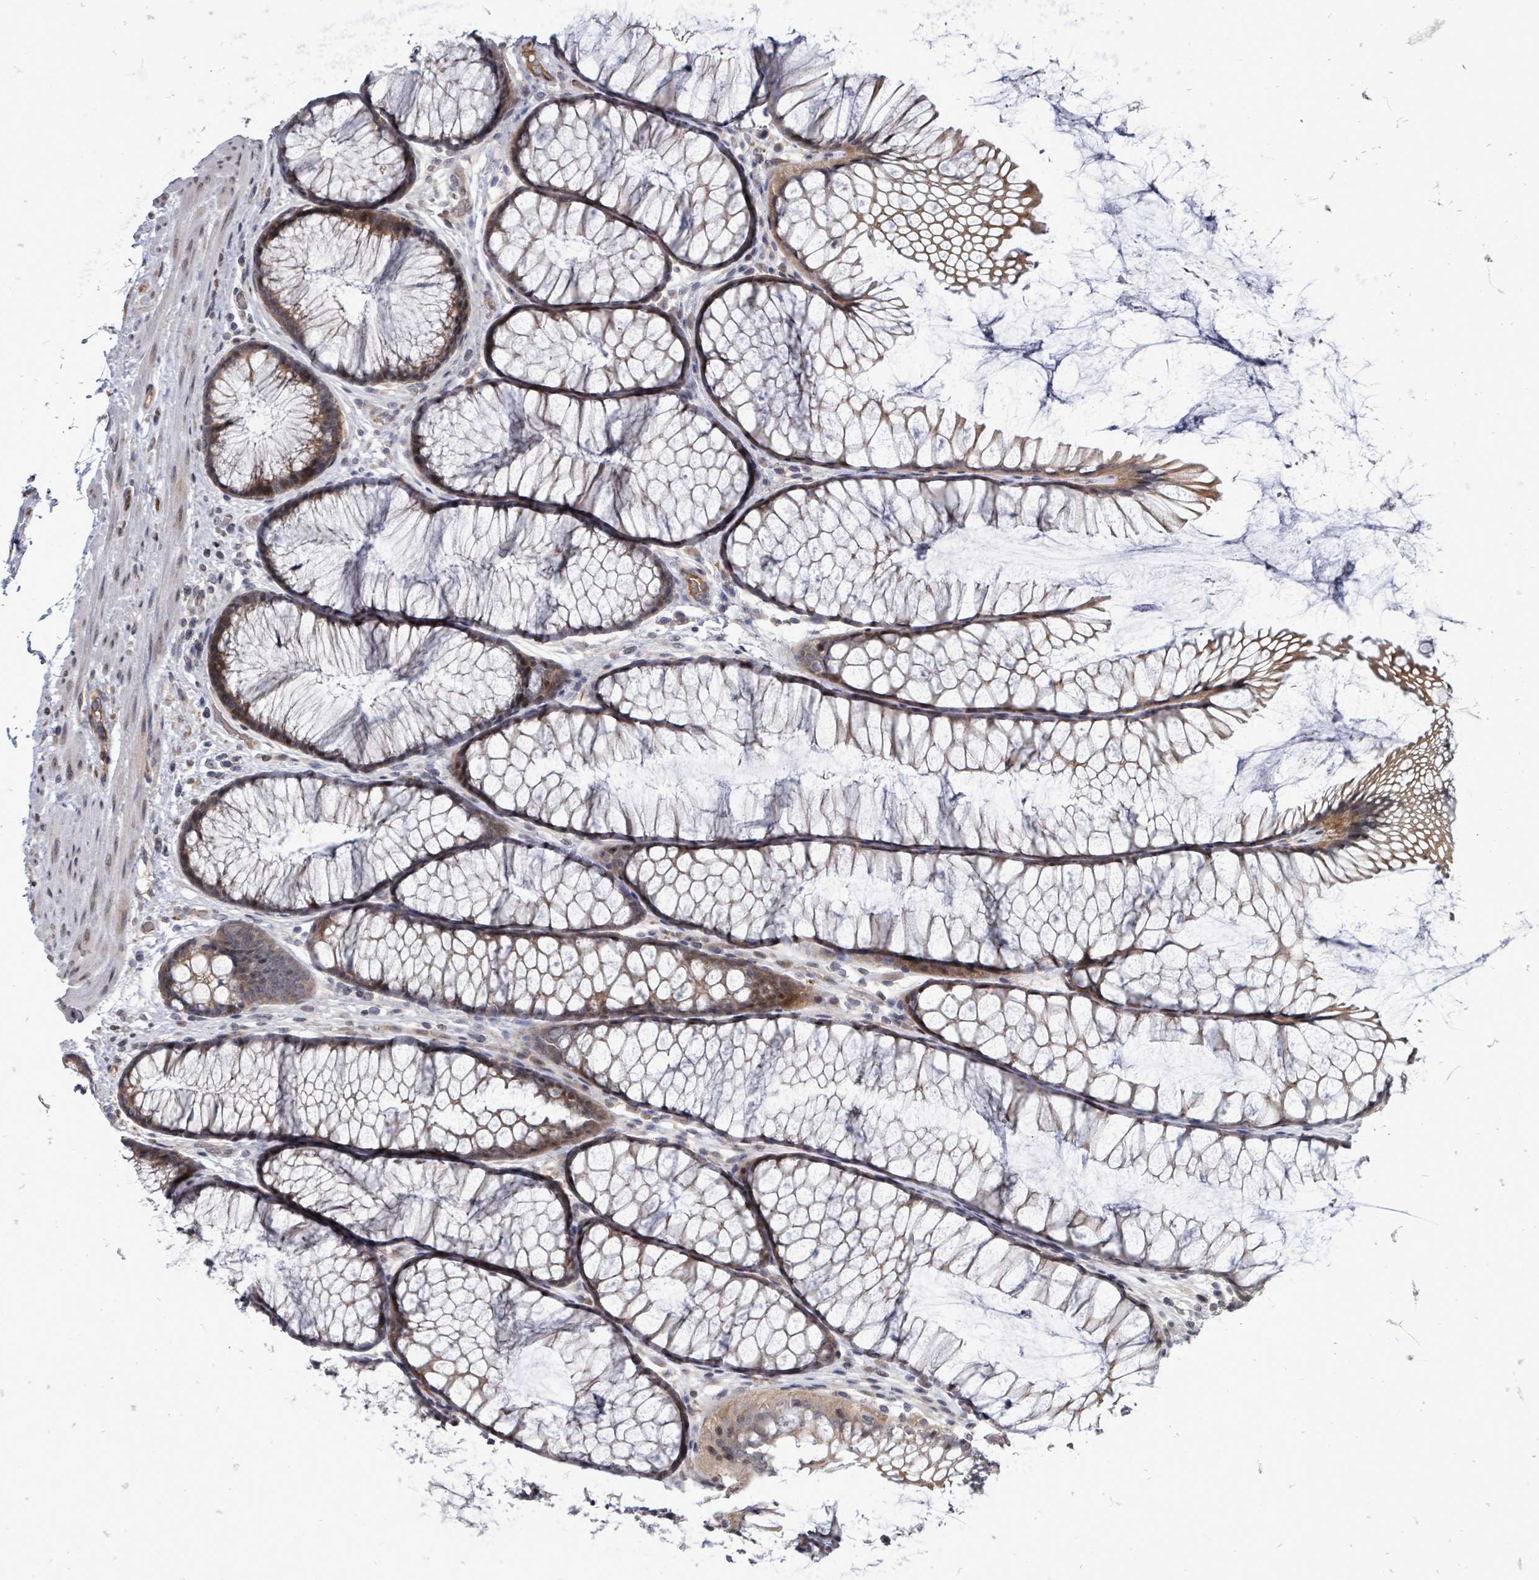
{"staining": {"intensity": "weak", "quantity": "25%-75%", "location": "cytoplasmic/membranous"}, "tissue": "colon", "cell_type": "Endothelial cells", "image_type": "normal", "snomed": [{"axis": "morphology", "description": "Normal tissue, NOS"}, {"axis": "topography", "description": "Colon"}], "caption": "Protein positivity by IHC demonstrates weak cytoplasmic/membranous expression in approximately 25%-75% of endothelial cells in benign colon.", "gene": "RALGAPB", "patient": {"sex": "female", "age": 82}}